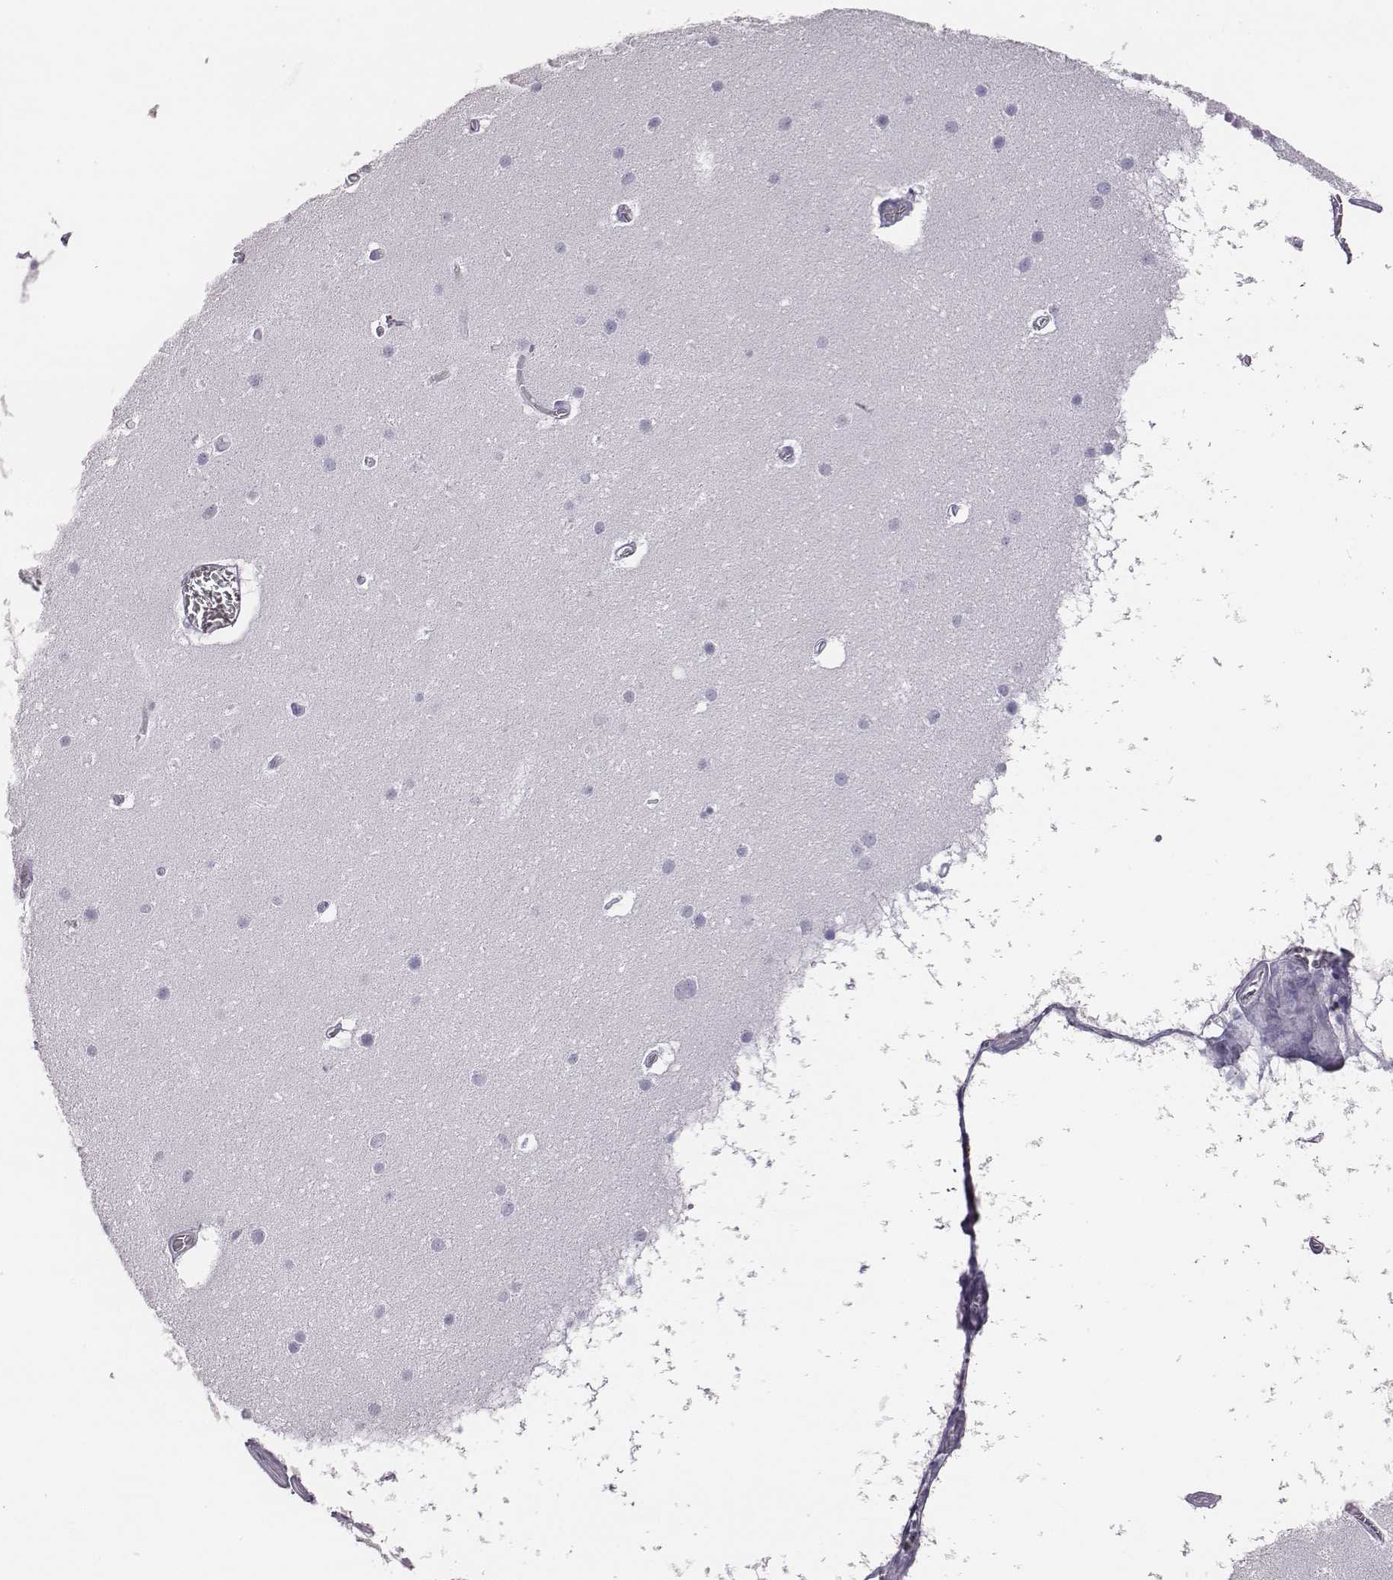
{"staining": {"intensity": "negative", "quantity": "none", "location": "none"}, "tissue": "cerebellum", "cell_type": "Cells in granular layer", "image_type": "normal", "snomed": [{"axis": "morphology", "description": "Normal tissue, NOS"}, {"axis": "topography", "description": "Cerebellum"}], "caption": "Immunohistochemistry of benign cerebellum shows no expression in cells in granular layer. The staining was performed using DAB to visualize the protein expression in brown, while the nuclei were stained in blue with hematoxylin (Magnification: 20x).", "gene": "ACOD1", "patient": {"sex": "male", "age": 70}}